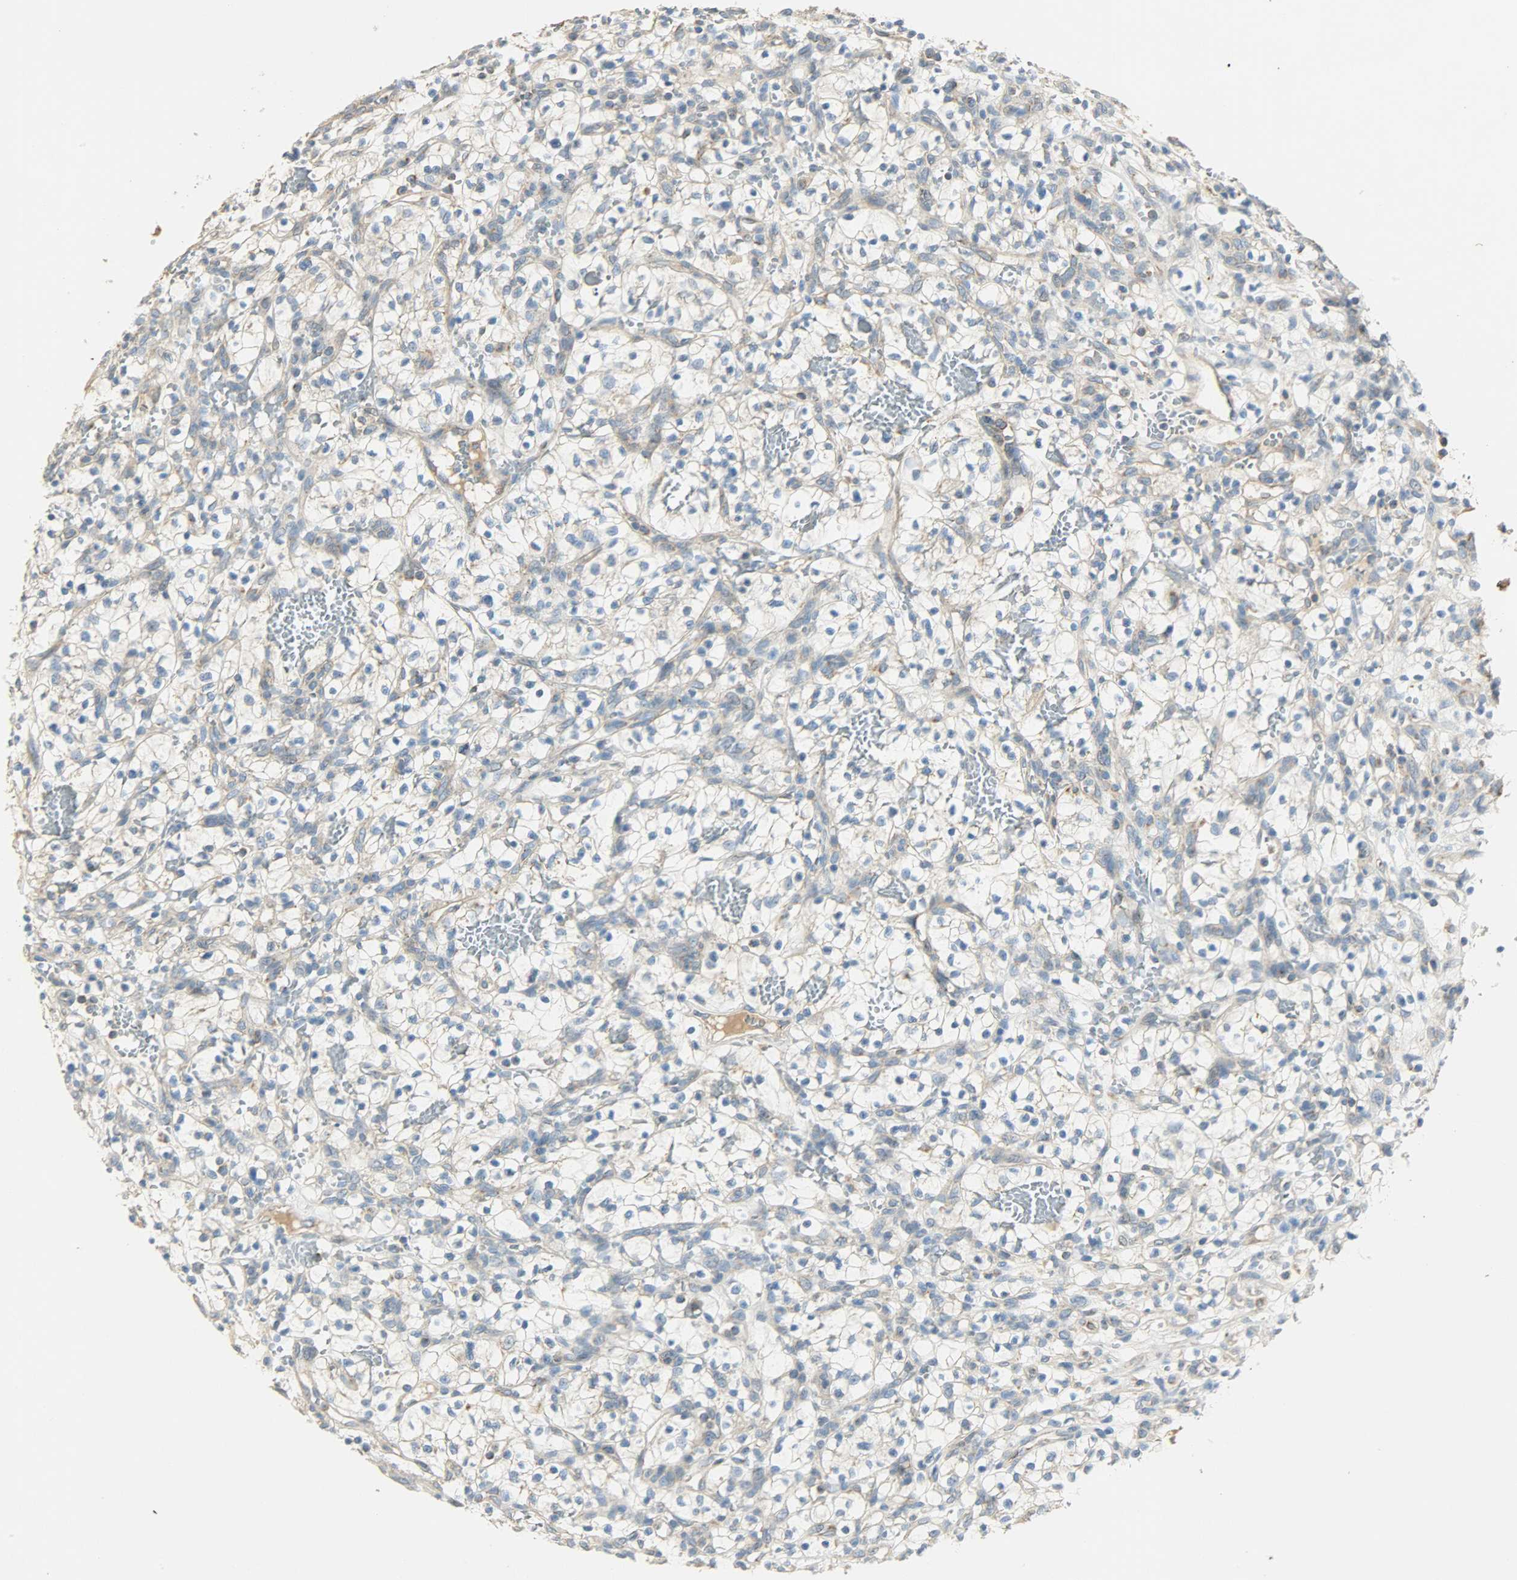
{"staining": {"intensity": "weak", "quantity": "25%-75%", "location": "cytoplasmic/membranous"}, "tissue": "renal cancer", "cell_type": "Tumor cells", "image_type": "cancer", "snomed": [{"axis": "morphology", "description": "Adenocarcinoma, NOS"}, {"axis": "topography", "description": "Kidney"}], "caption": "This micrograph reveals immunohistochemistry (IHC) staining of human renal cancer (adenocarcinoma), with low weak cytoplasmic/membranous staining in approximately 25%-75% of tumor cells.", "gene": "NNT", "patient": {"sex": "female", "age": 57}}